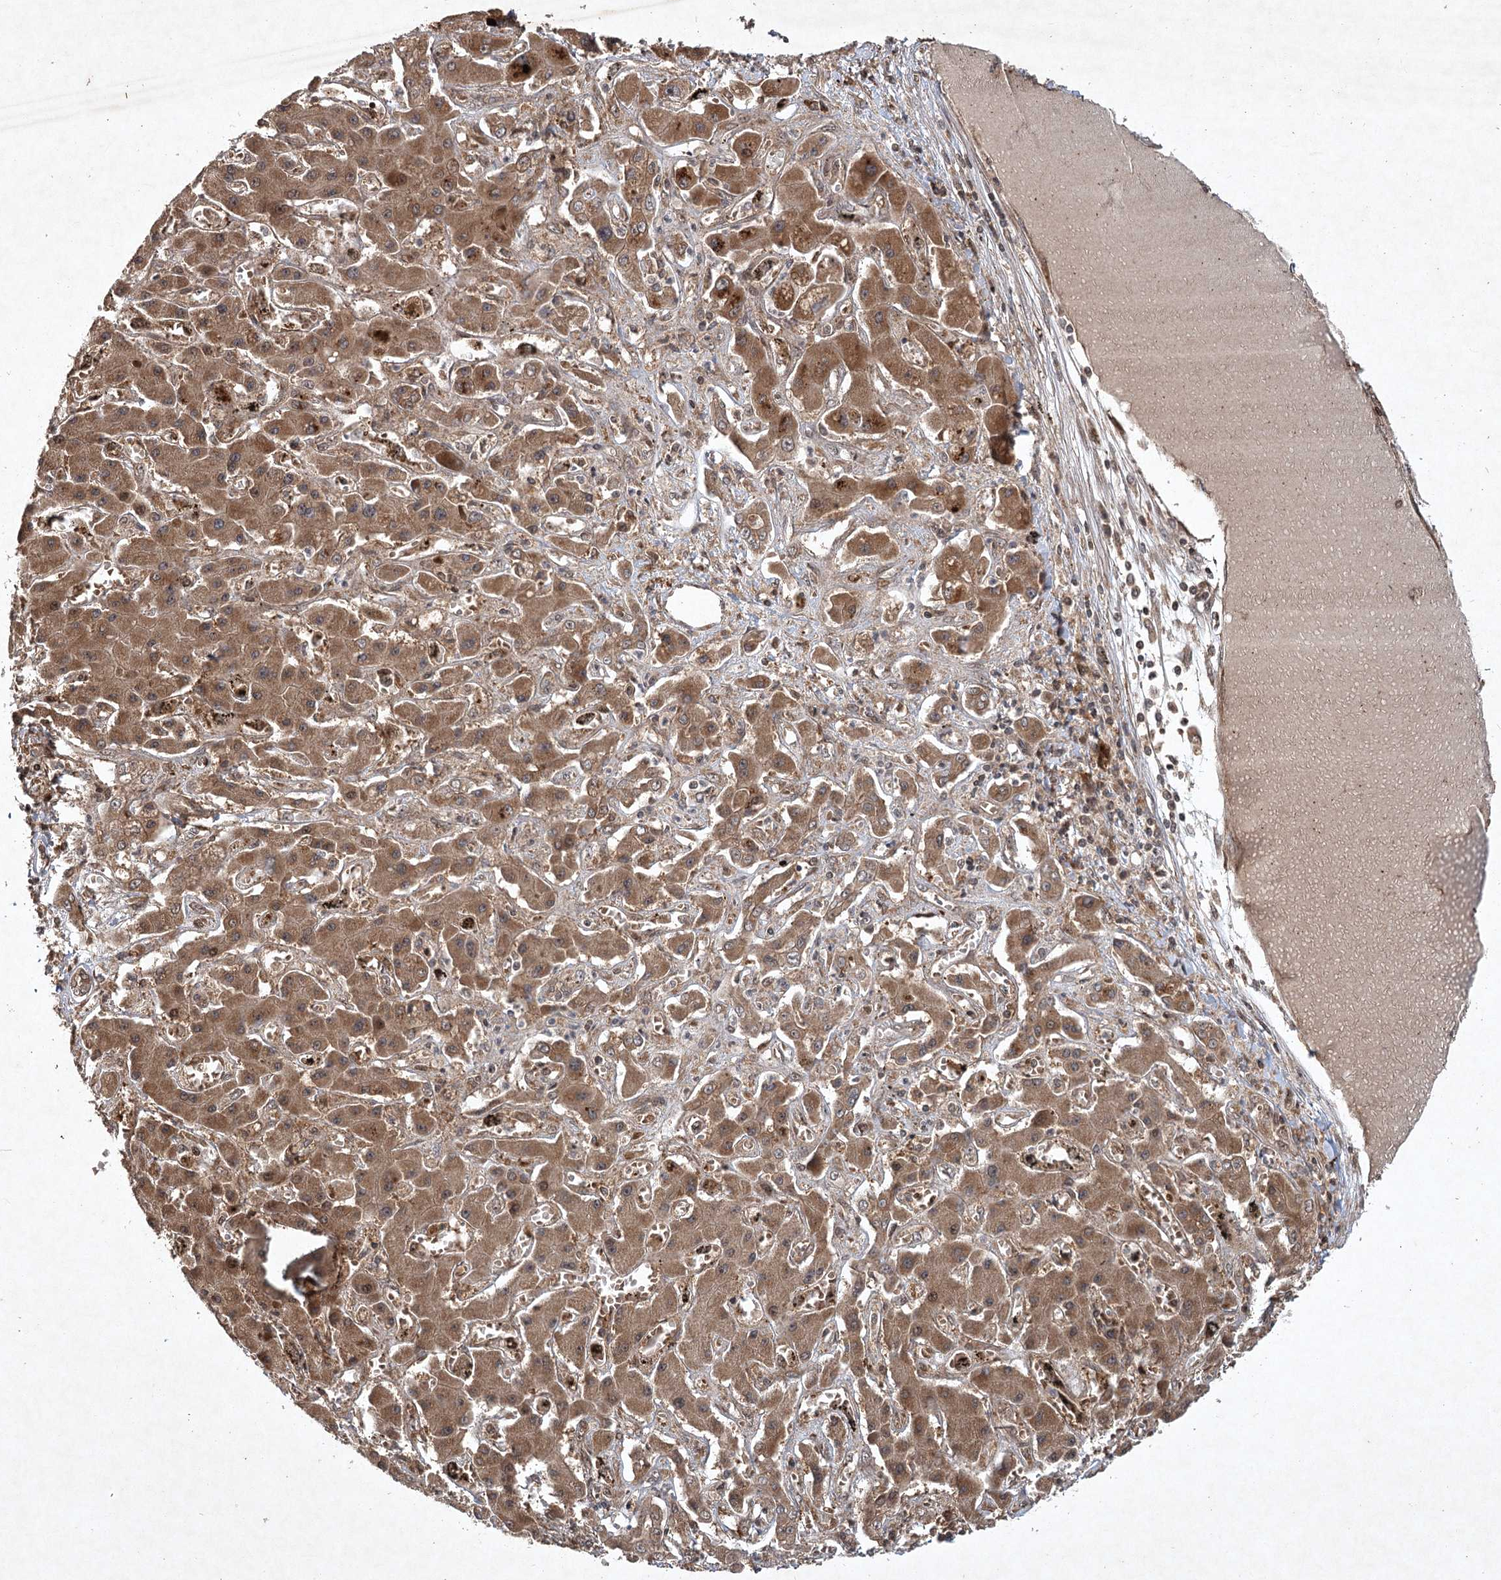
{"staining": {"intensity": "moderate", "quantity": ">75%", "location": "cytoplasmic/membranous"}, "tissue": "liver cancer", "cell_type": "Tumor cells", "image_type": "cancer", "snomed": [{"axis": "morphology", "description": "Cholangiocarcinoma"}, {"axis": "topography", "description": "Liver"}], "caption": "This image exhibits immunohistochemistry staining of human liver cholangiocarcinoma, with medium moderate cytoplasmic/membranous staining in approximately >75% of tumor cells.", "gene": "INSIG2", "patient": {"sex": "male", "age": 67}}